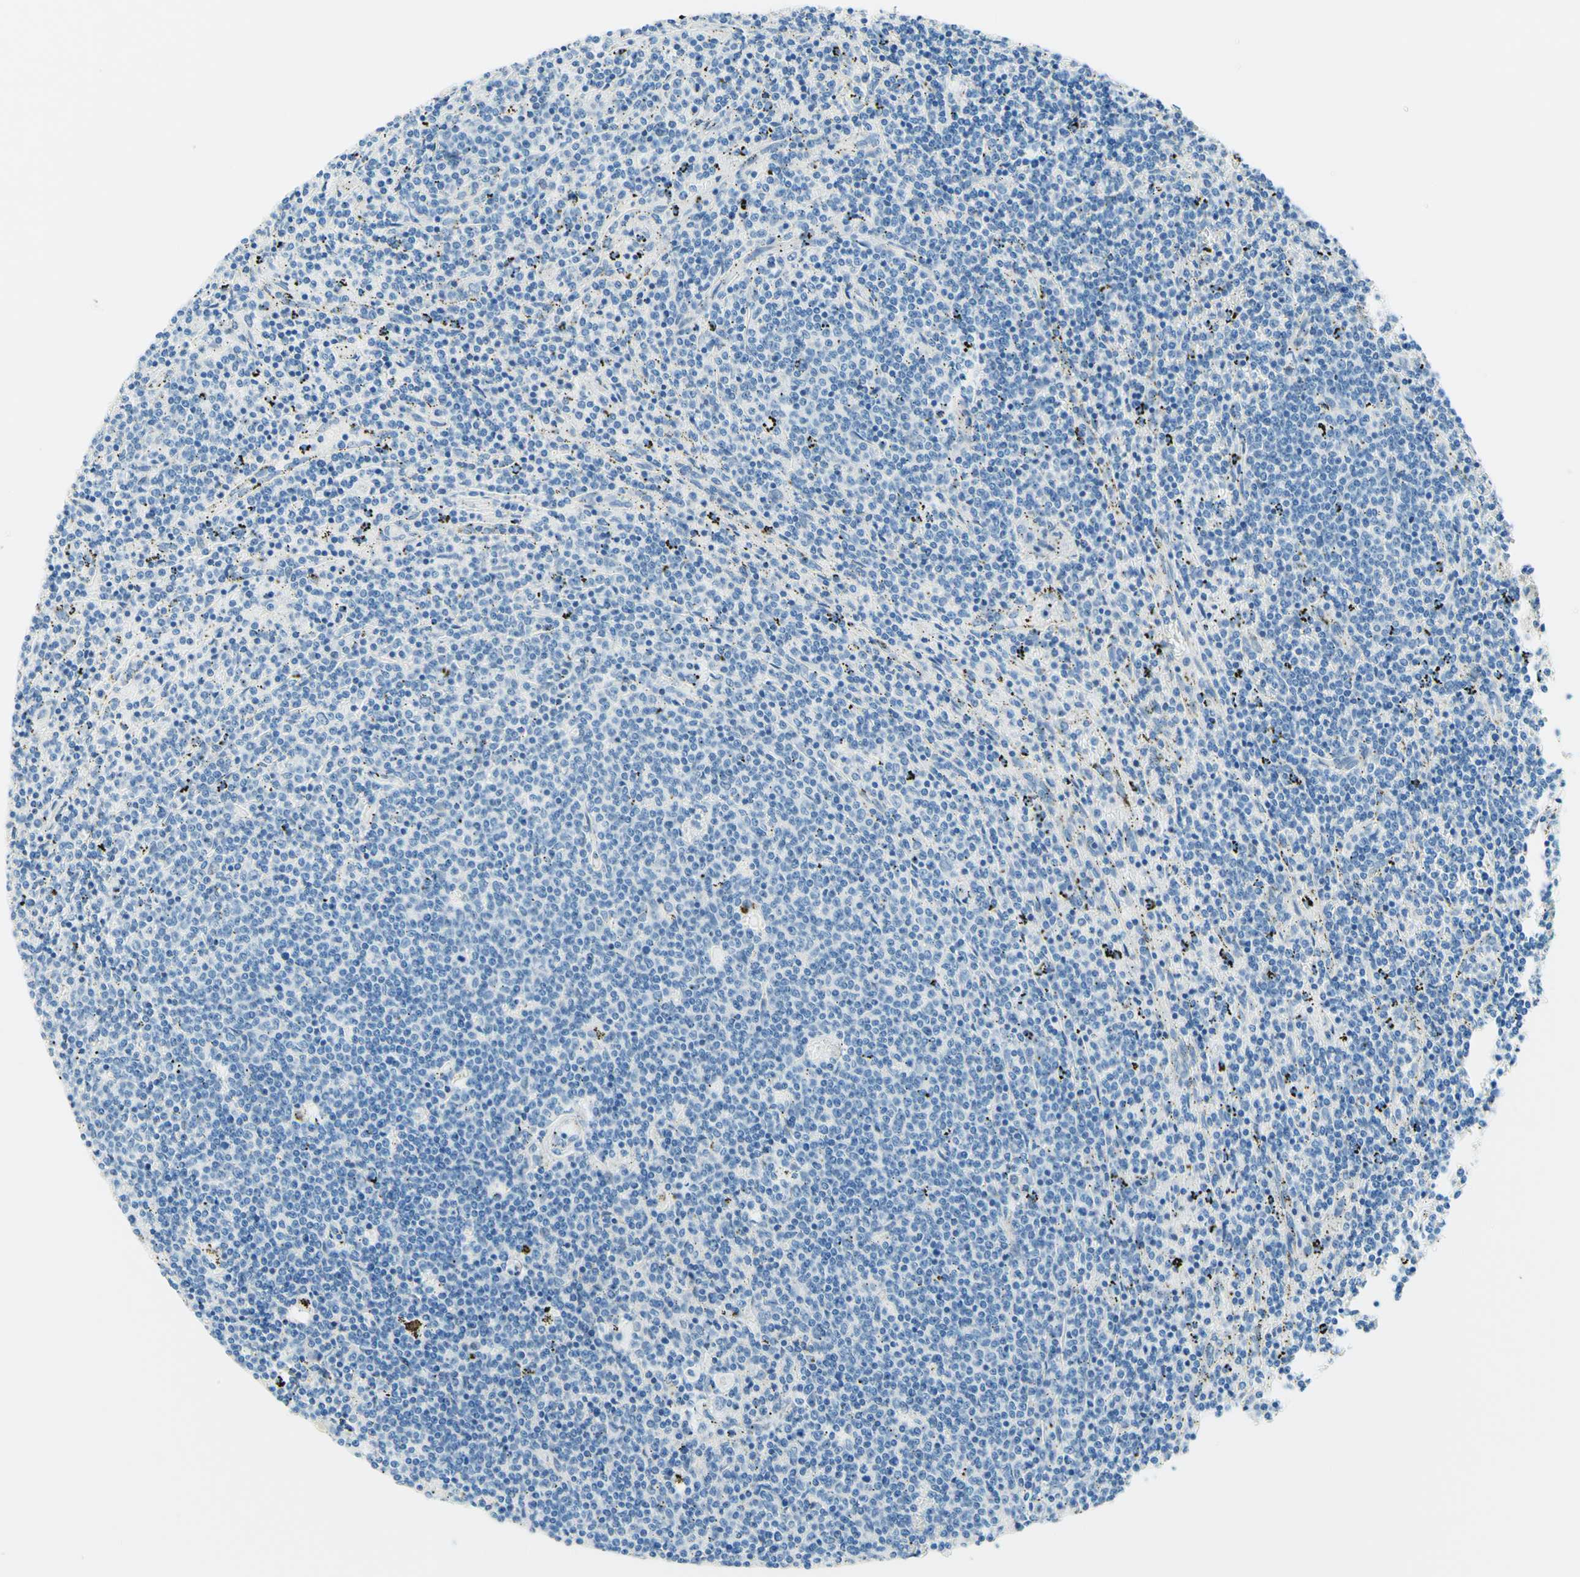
{"staining": {"intensity": "negative", "quantity": "none", "location": "none"}, "tissue": "lymphoma", "cell_type": "Tumor cells", "image_type": "cancer", "snomed": [{"axis": "morphology", "description": "Malignant lymphoma, non-Hodgkin's type, Low grade"}, {"axis": "topography", "description": "Spleen"}], "caption": "Immunohistochemical staining of human lymphoma displays no significant staining in tumor cells.", "gene": "PASD1", "patient": {"sex": "female", "age": 50}}